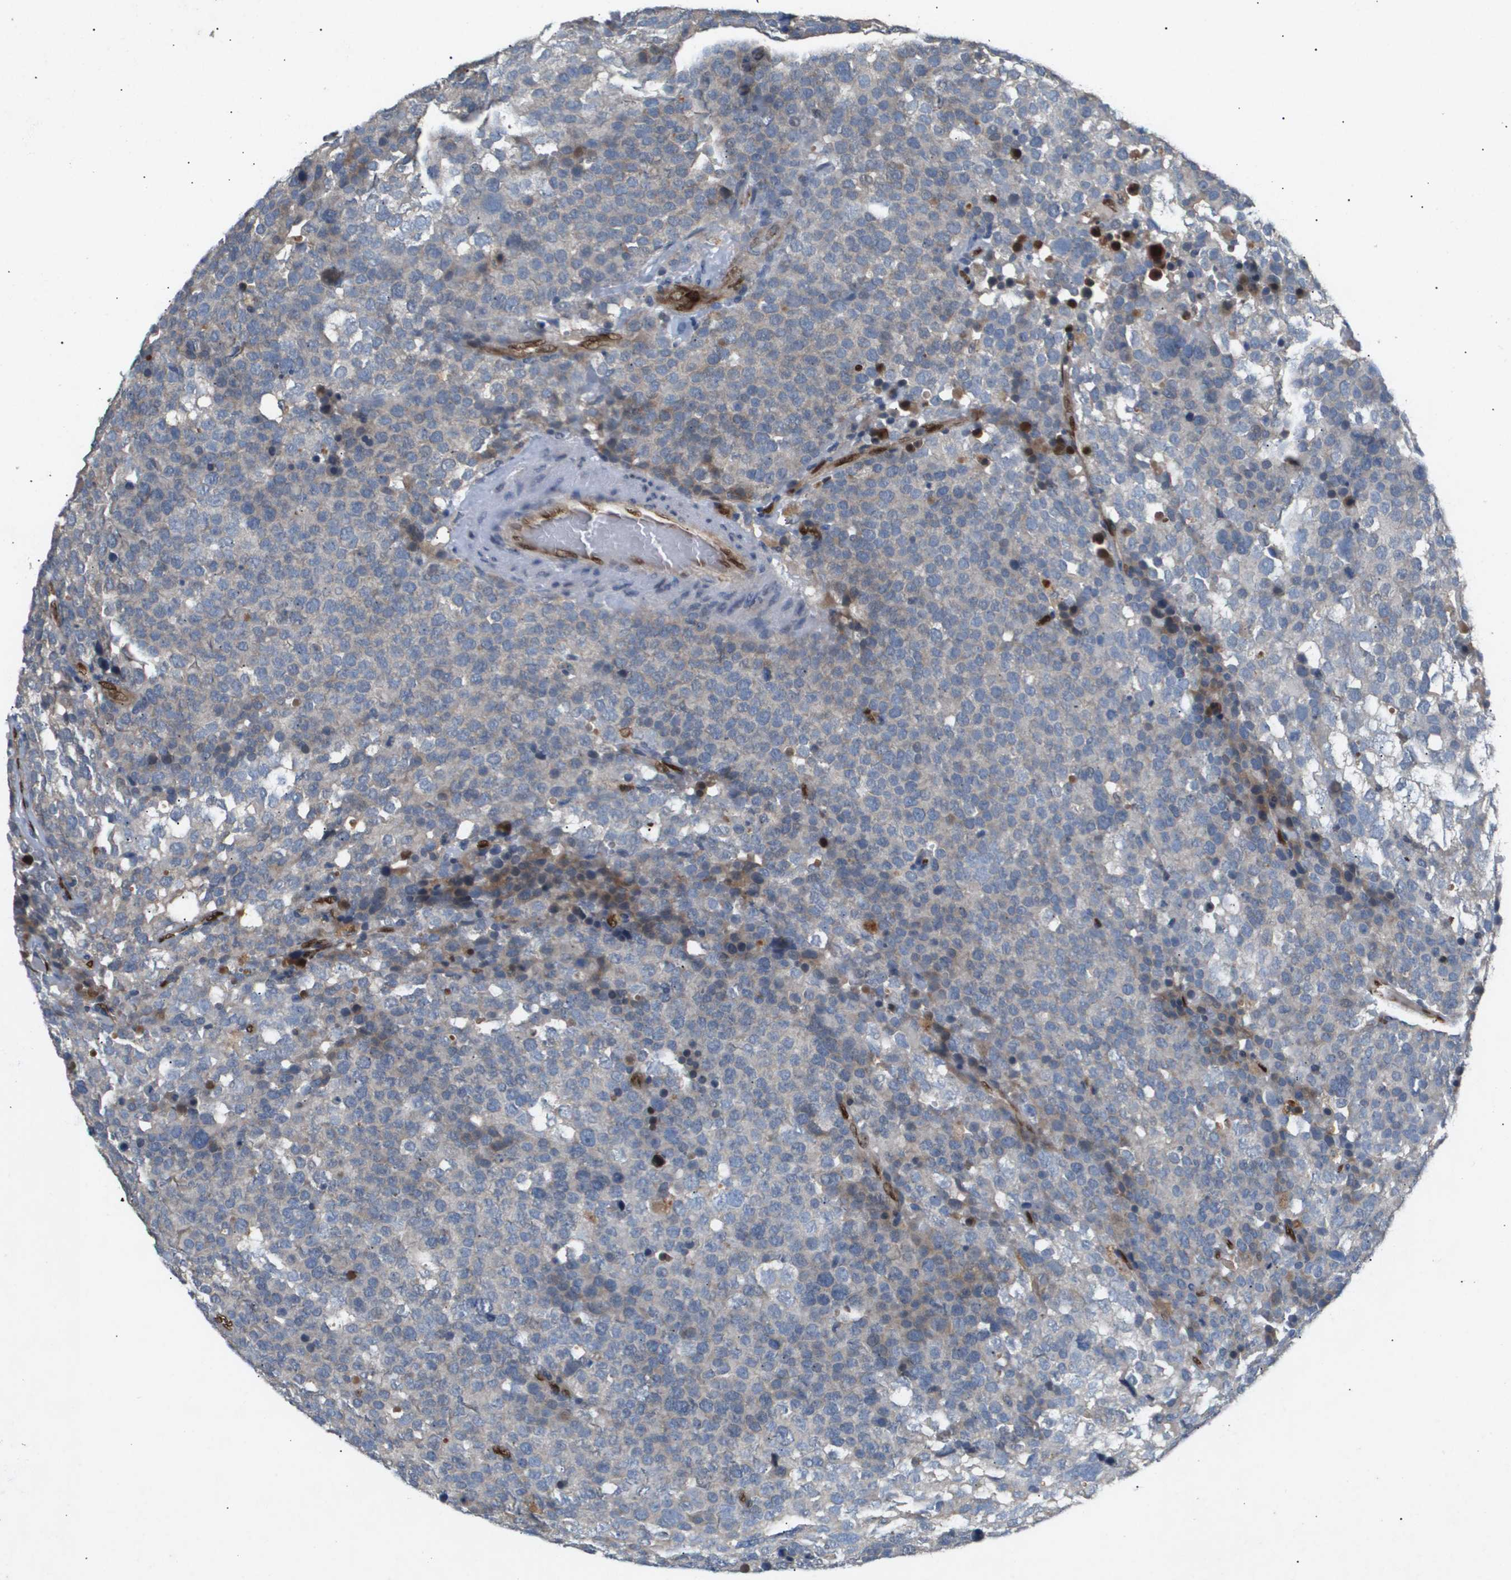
{"staining": {"intensity": "weak", "quantity": "<25%", "location": "cytoplasmic/membranous"}, "tissue": "testis cancer", "cell_type": "Tumor cells", "image_type": "cancer", "snomed": [{"axis": "morphology", "description": "Seminoma, NOS"}, {"axis": "topography", "description": "Testis"}], "caption": "A histopathology image of human testis cancer (seminoma) is negative for staining in tumor cells.", "gene": "ERG", "patient": {"sex": "male", "age": 71}}